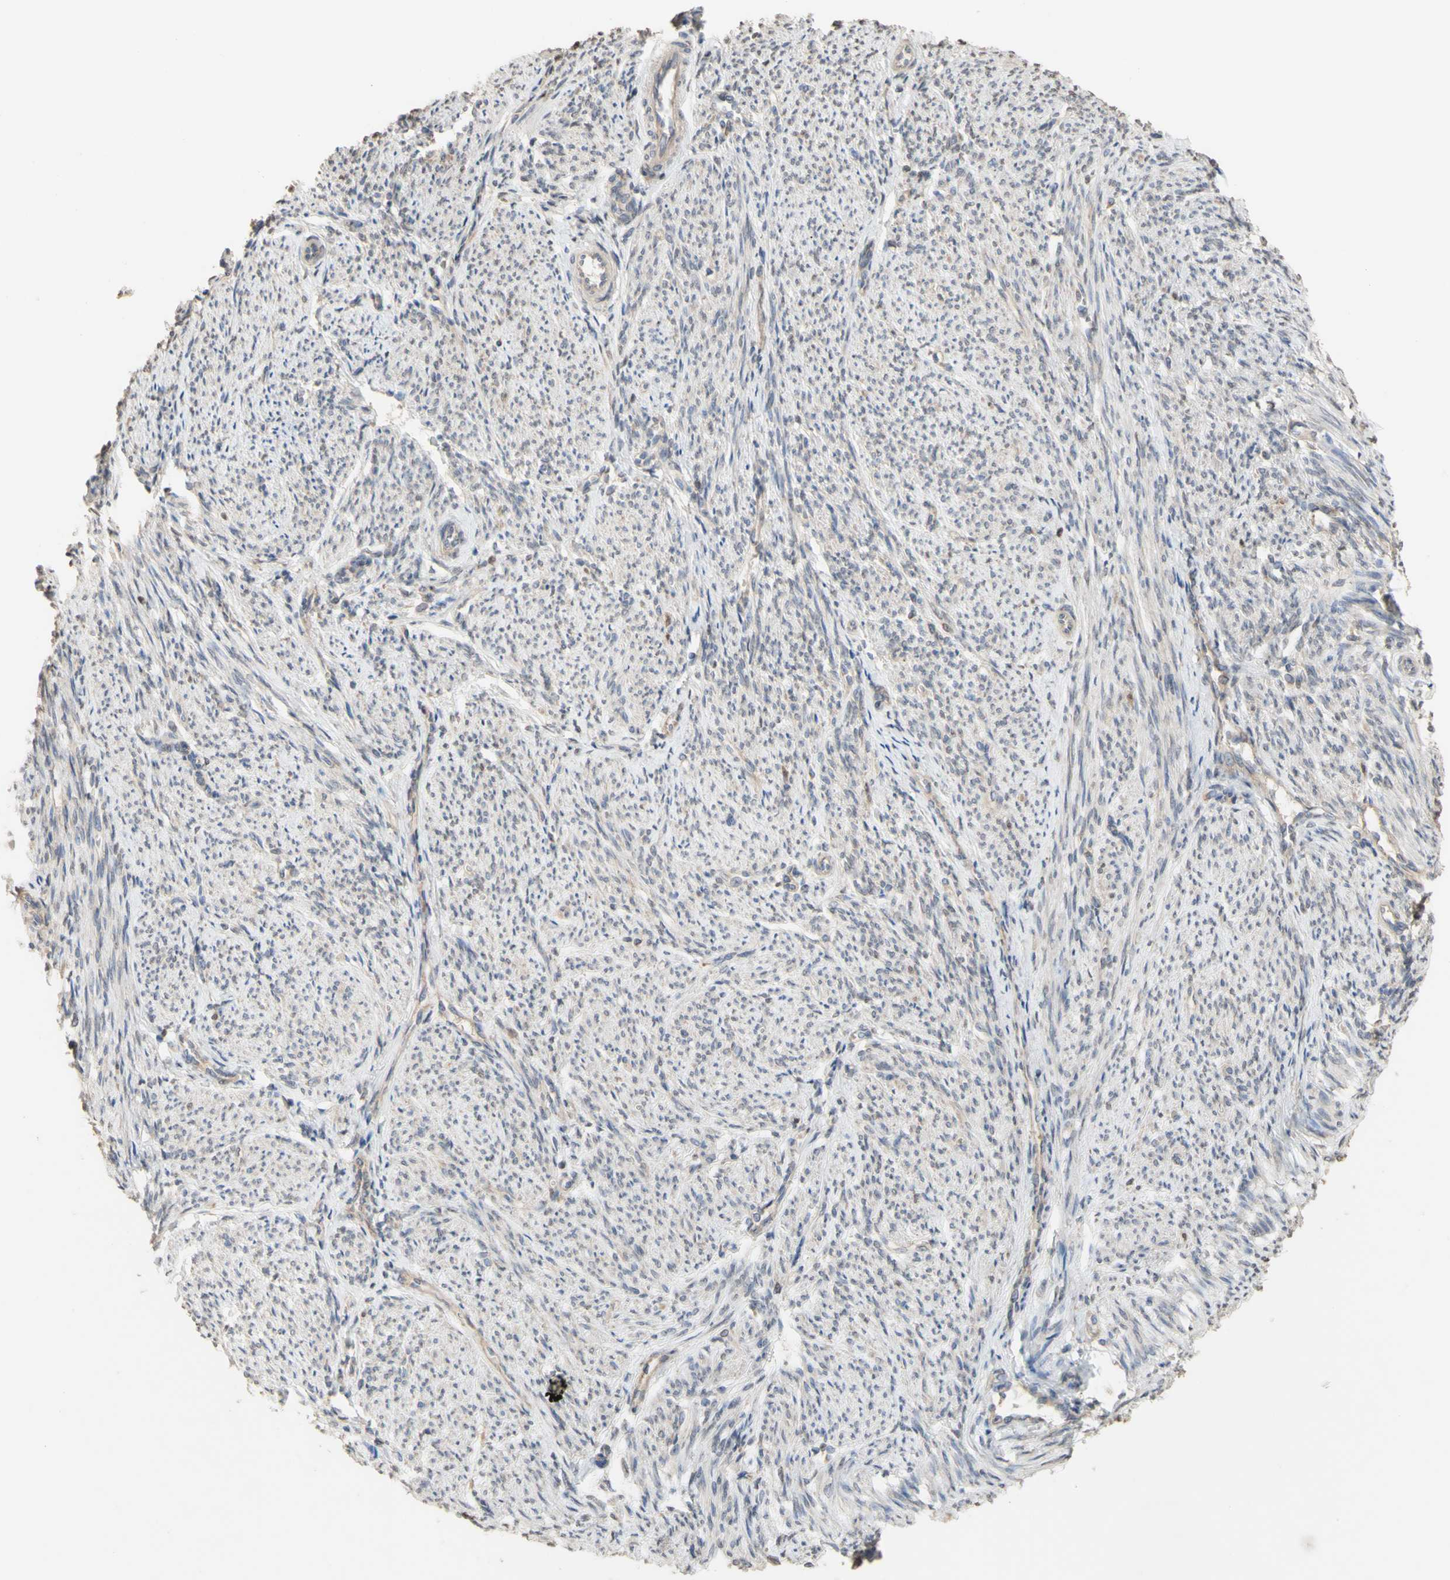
{"staining": {"intensity": "weak", "quantity": "<25%", "location": "cytoplasmic/membranous"}, "tissue": "smooth muscle", "cell_type": "Smooth muscle cells", "image_type": "normal", "snomed": [{"axis": "morphology", "description": "Normal tissue, NOS"}, {"axis": "topography", "description": "Smooth muscle"}], "caption": "A histopathology image of human smooth muscle is negative for staining in smooth muscle cells. Nuclei are stained in blue.", "gene": "NECTIN3", "patient": {"sex": "female", "age": 65}}